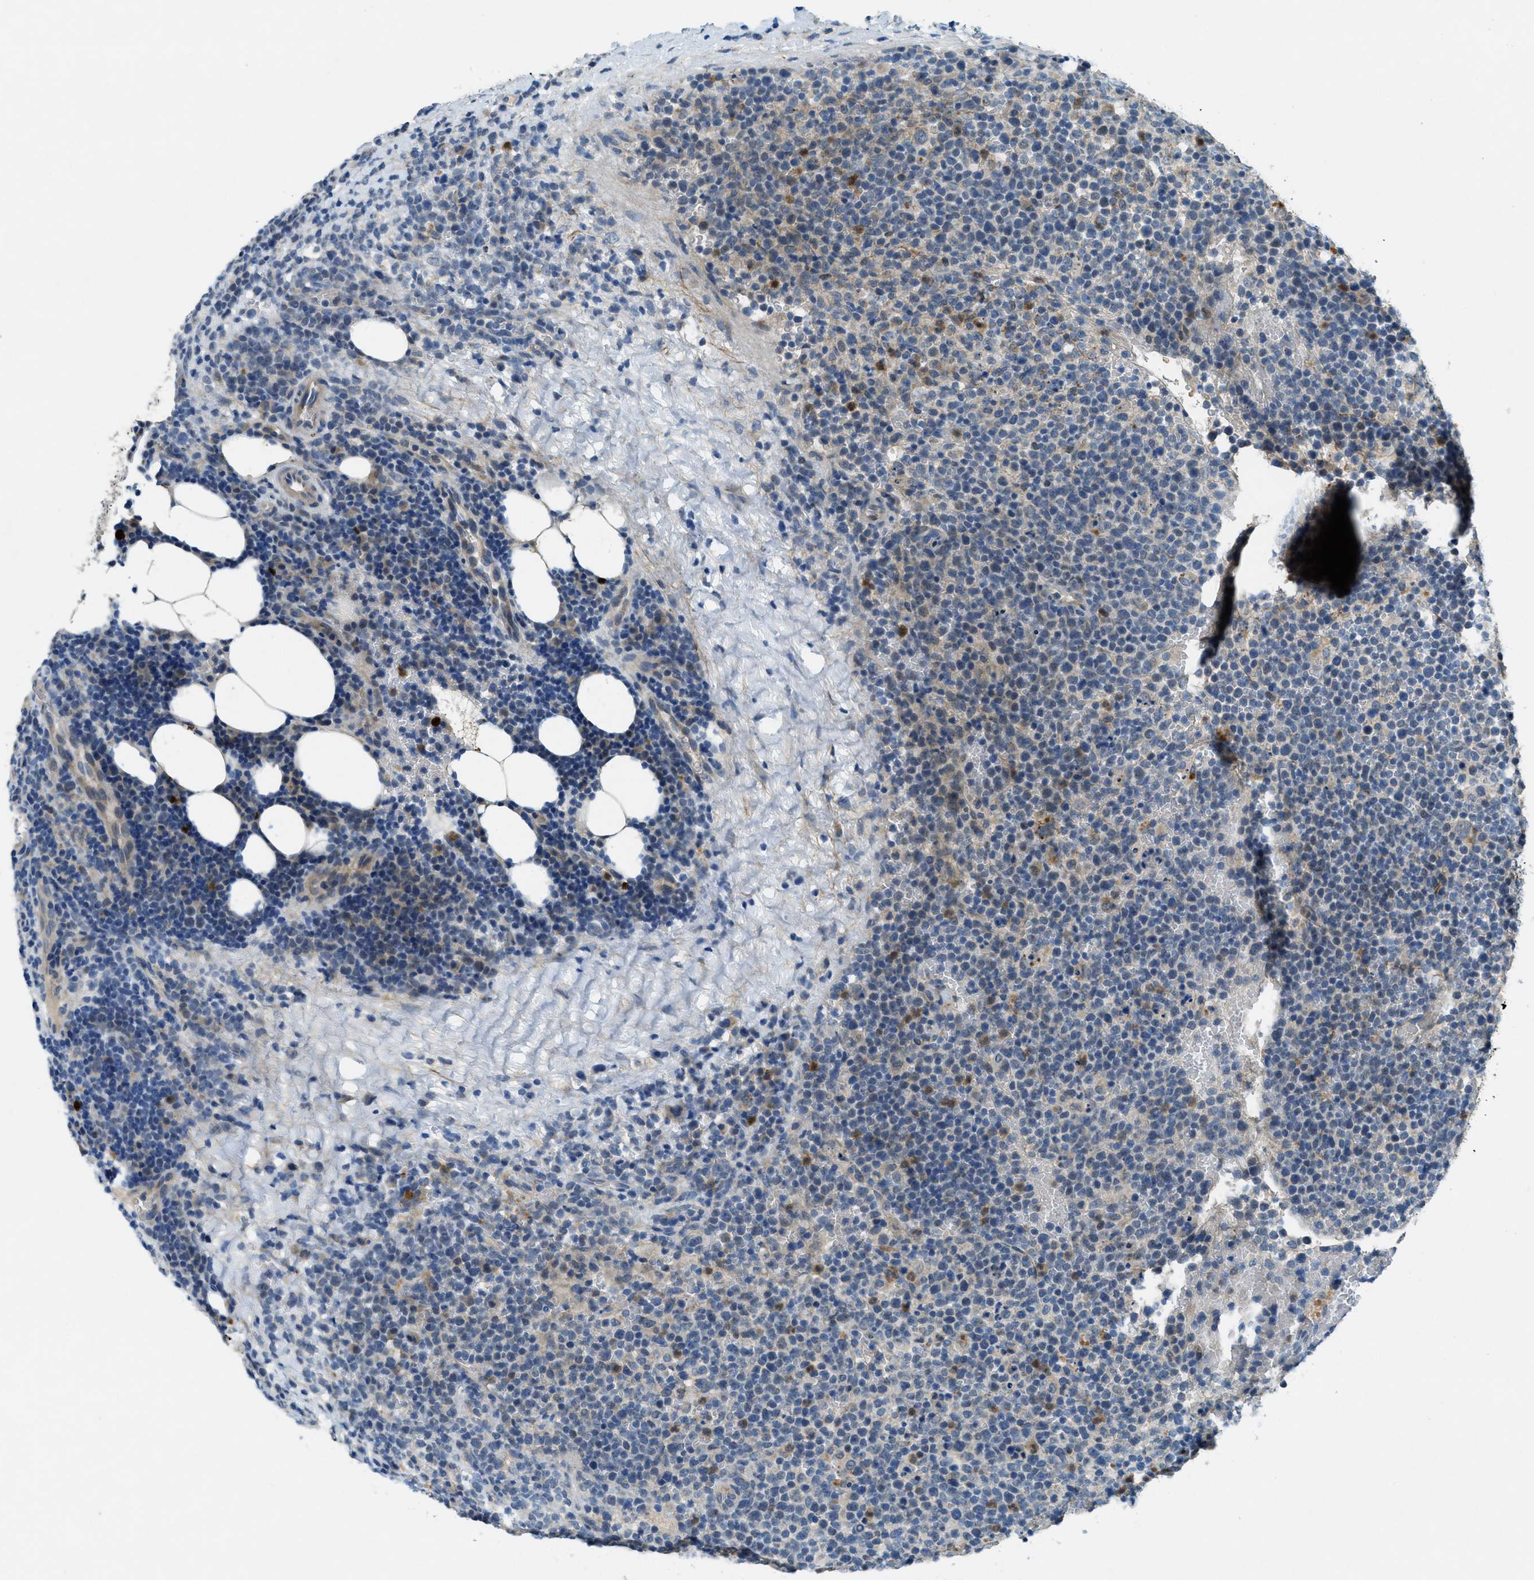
{"staining": {"intensity": "weak", "quantity": "<25%", "location": "cytoplasmic/membranous"}, "tissue": "lymphoma", "cell_type": "Tumor cells", "image_type": "cancer", "snomed": [{"axis": "morphology", "description": "Malignant lymphoma, non-Hodgkin's type, High grade"}, {"axis": "topography", "description": "Lymph node"}], "caption": "Malignant lymphoma, non-Hodgkin's type (high-grade) was stained to show a protein in brown. There is no significant positivity in tumor cells.", "gene": "SNX14", "patient": {"sex": "male", "age": 61}}